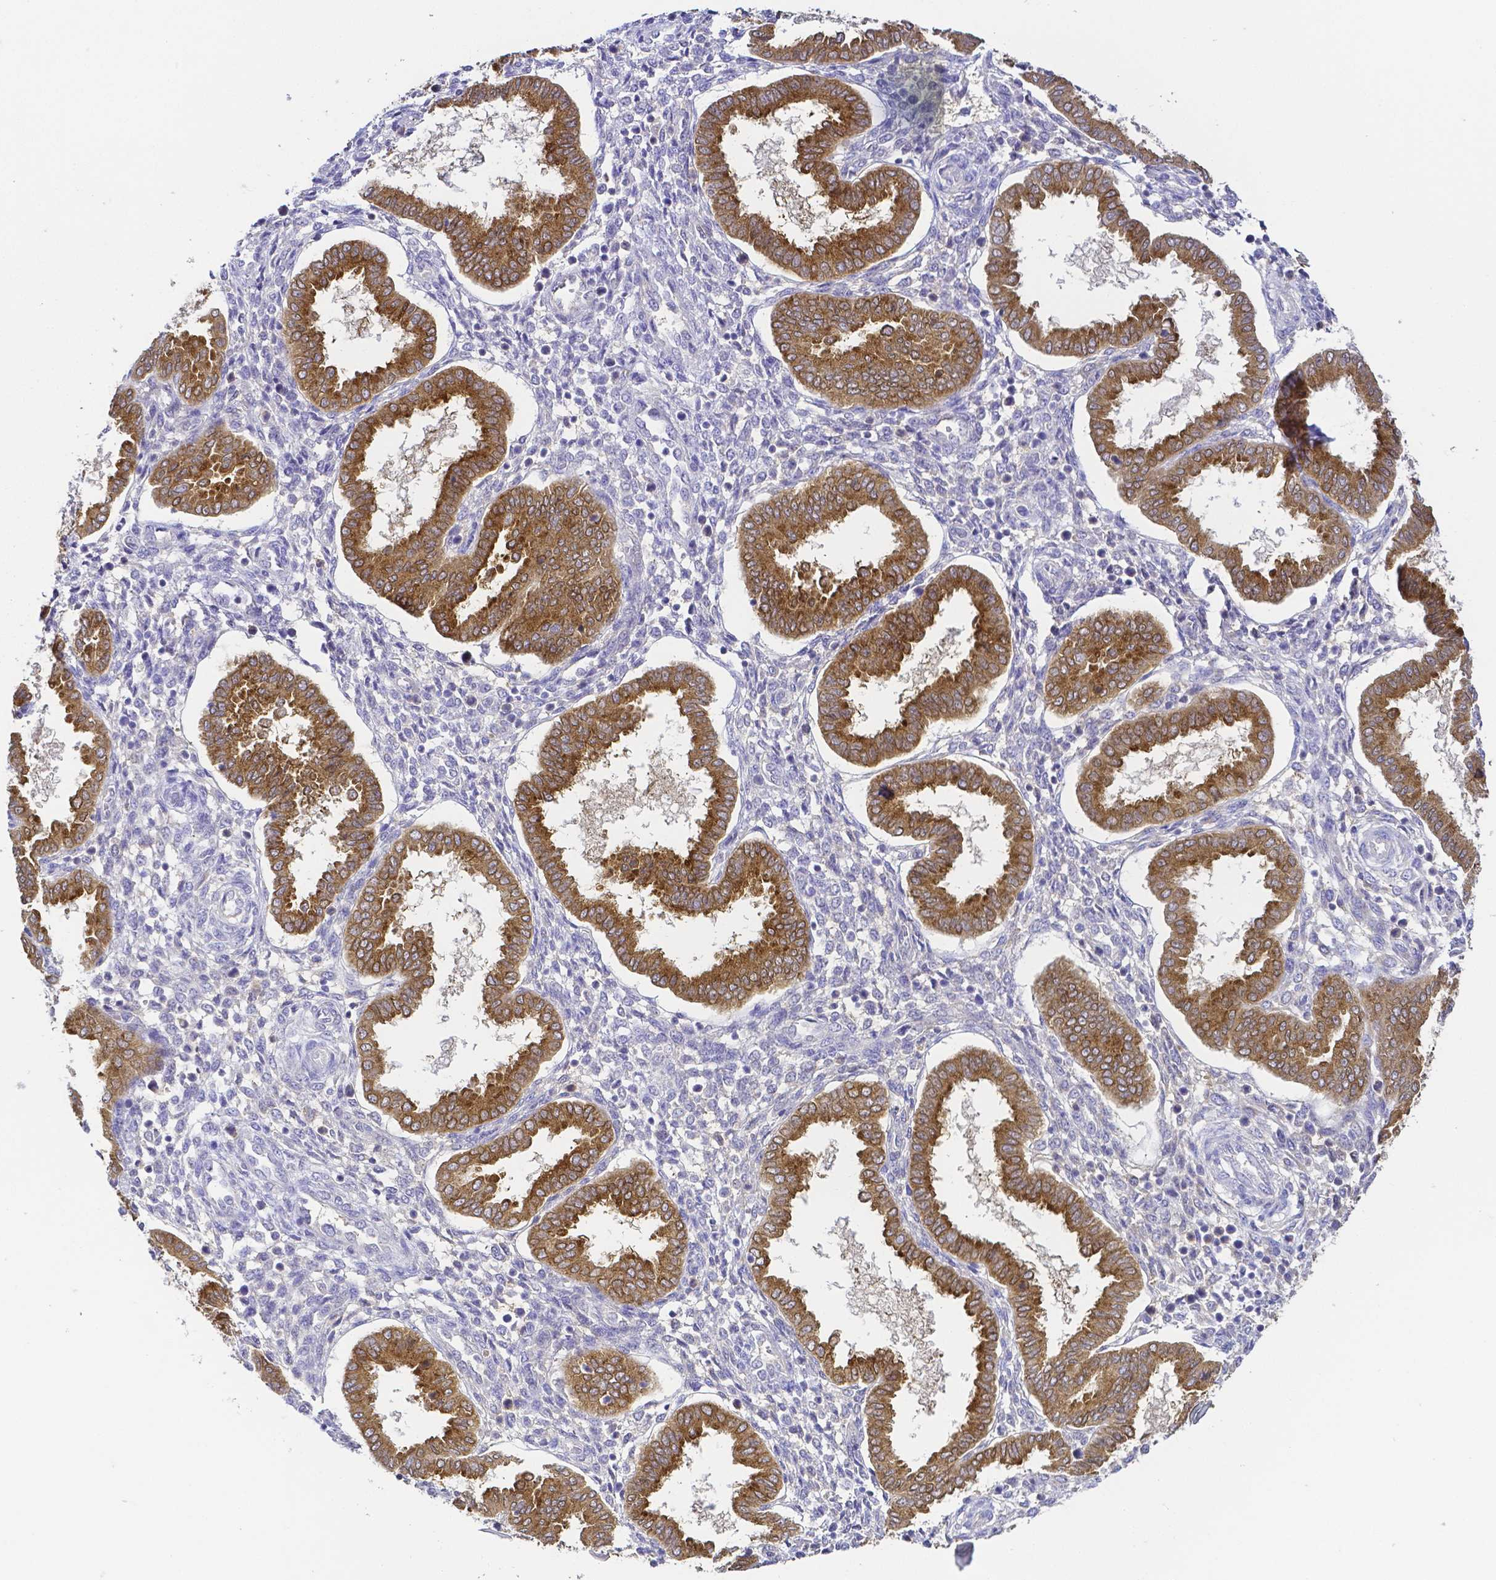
{"staining": {"intensity": "negative", "quantity": "none", "location": "none"}, "tissue": "endometrium", "cell_type": "Cells in endometrial stroma", "image_type": "normal", "snomed": [{"axis": "morphology", "description": "Normal tissue, NOS"}, {"axis": "topography", "description": "Endometrium"}], "caption": "The image reveals no staining of cells in endometrial stroma in normal endometrium. The staining is performed using DAB (3,3'-diaminobenzidine) brown chromogen with nuclei counter-stained in using hematoxylin.", "gene": "PKP3", "patient": {"sex": "female", "age": 24}}